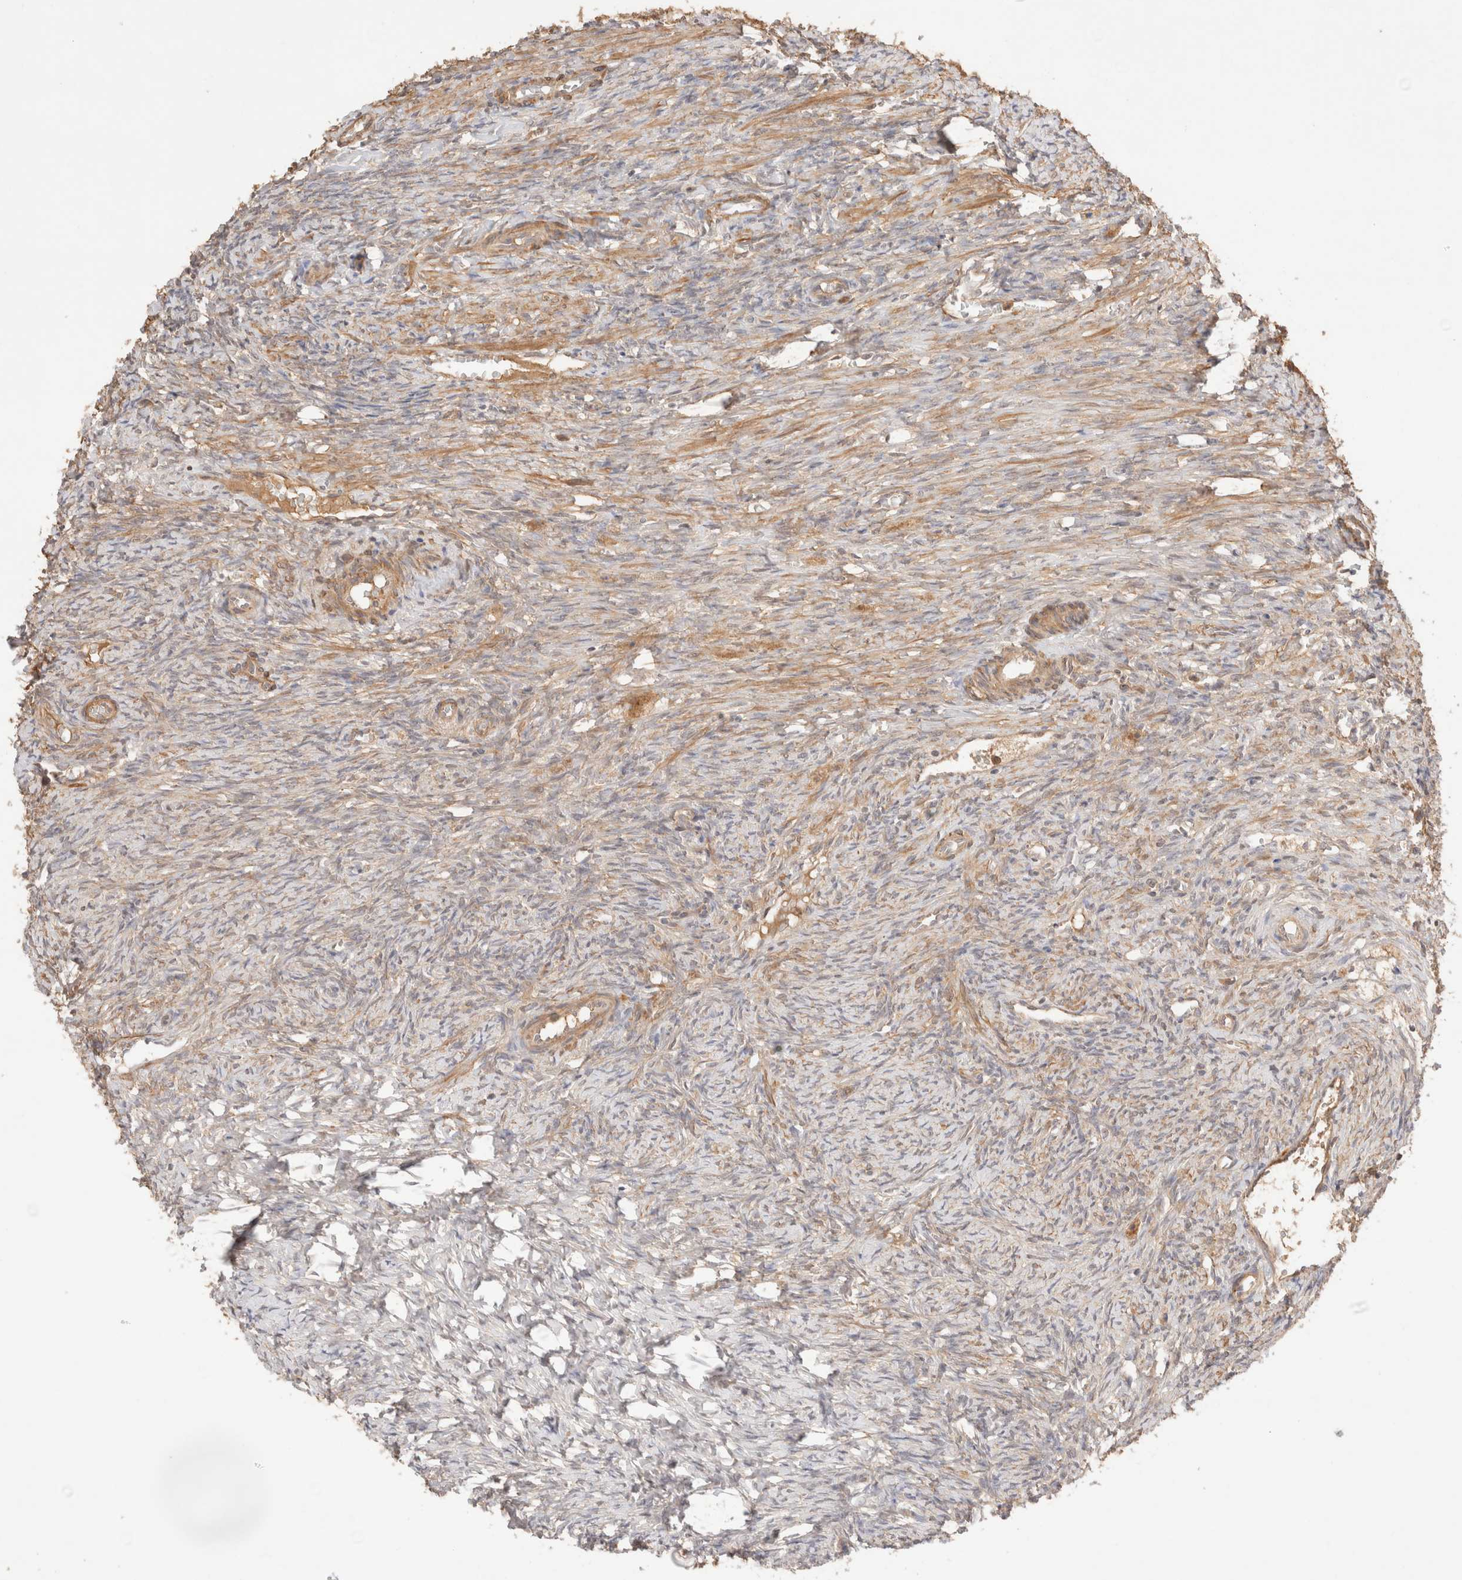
{"staining": {"intensity": "weak", "quantity": "25%-75%", "location": "cytoplasmic/membranous"}, "tissue": "ovary", "cell_type": "Ovarian stroma cells", "image_type": "normal", "snomed": [{"axis": "morphology", "description": "Normal tissue, NOS"}, {"axis": "topography", "description": "Ovary"}], "caption": "This is an image of IHC staining of benign ovary, which shows weak expression in the cytoplasmic/membranous of ovarian stroma cells.", "gene": "CARNMT1", "patient": {"sex": "female", "age": 41}}